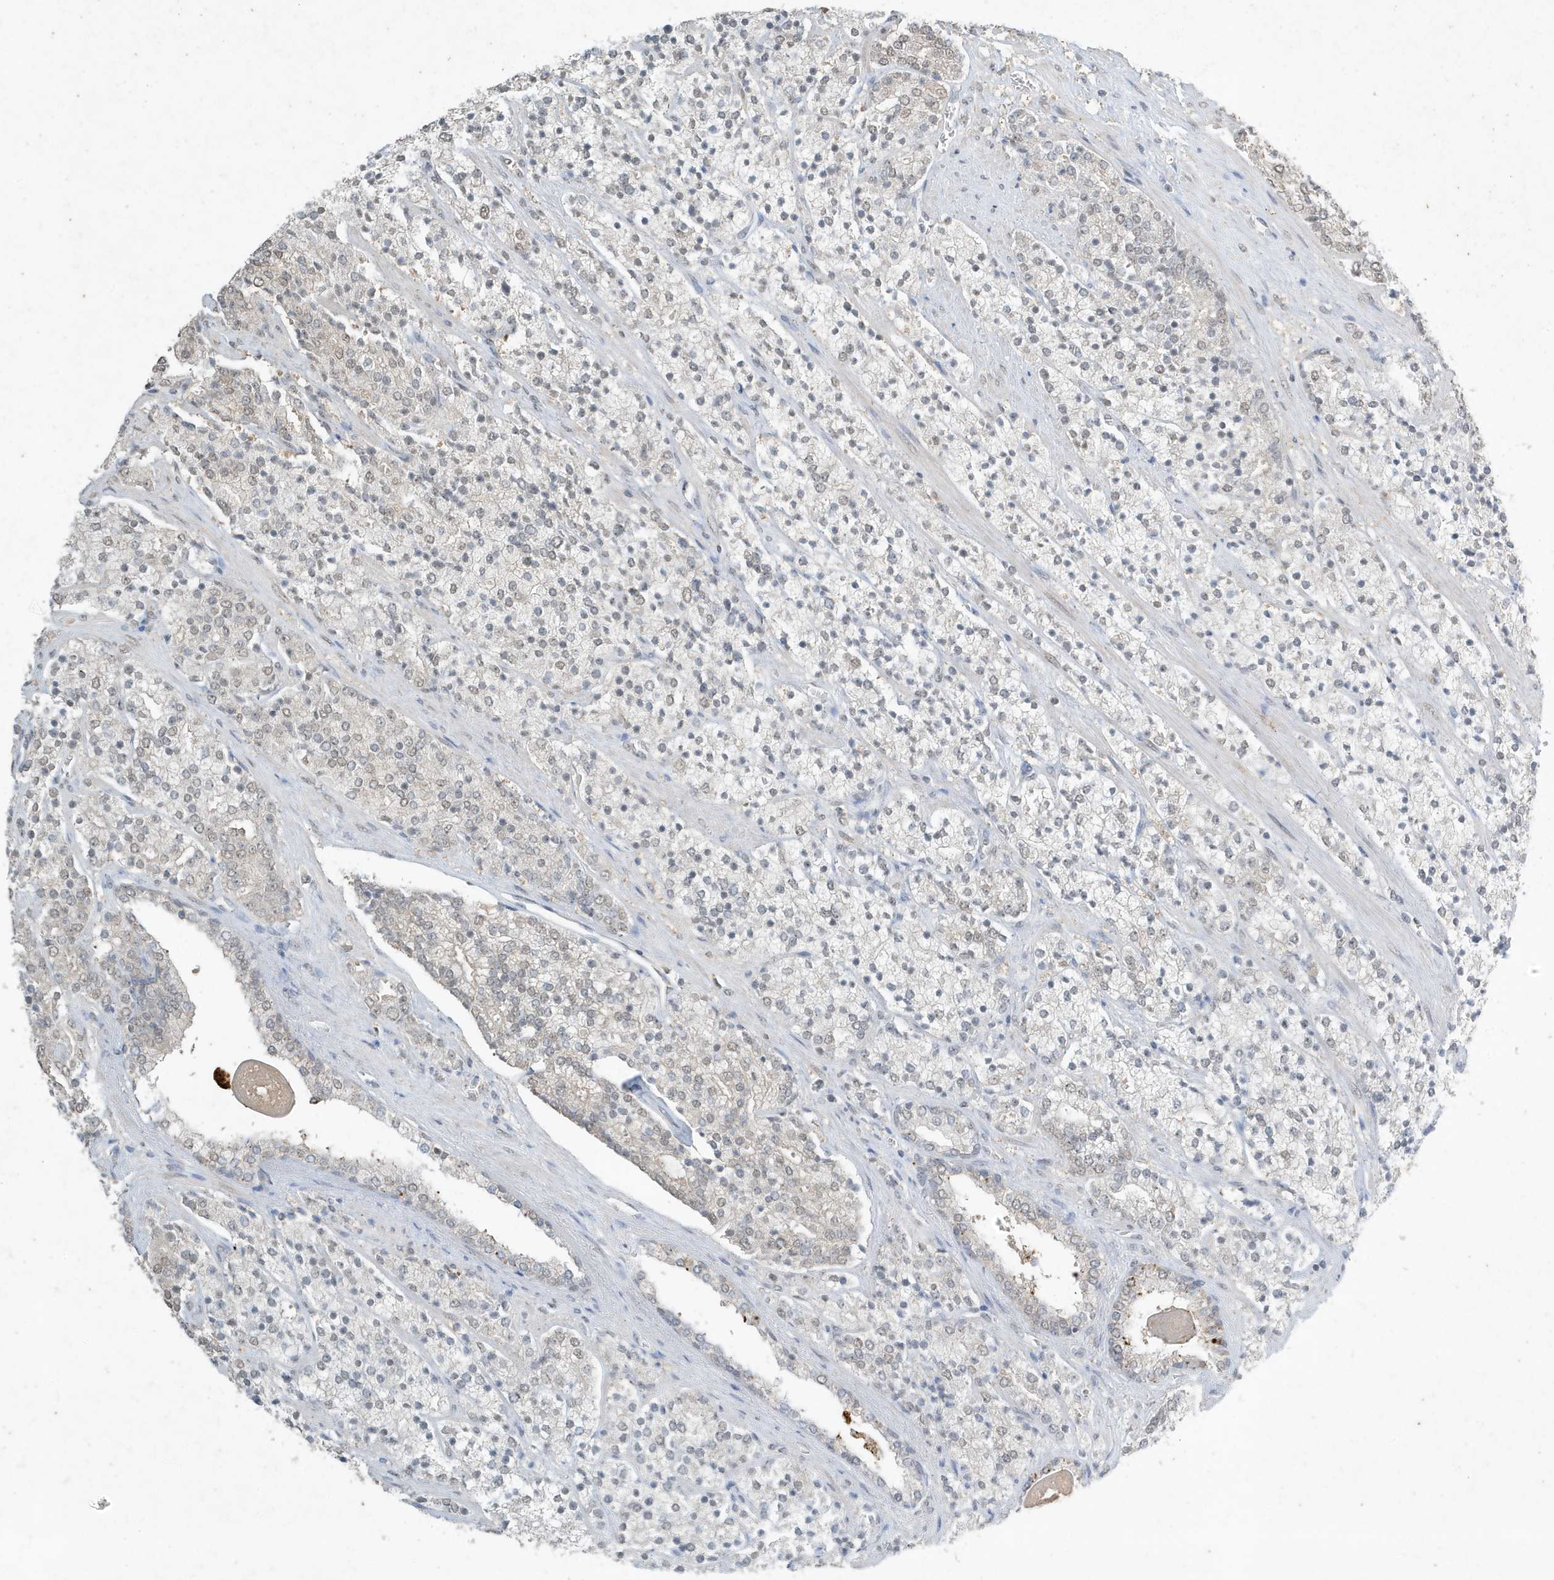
{"staining": {"intensity": "weak", "quantity": "<25%", "location": "nuclear"}, "tissue": "prostate cancer", "cell_type": "Tumor cells", "image_type": "cancer", "snomed": [{"axis": "morphology", "description": "Adenocarcinoma, High grade"}, {"axis": "topography", "description": "Prostate"}], "caption": "Immunohistochemistry of adenocarcinoma (high-grade) (prostate) demonstrates no positivity in tumor cells. Brightfield microscopy of immunohistochemistry stained with DAB (3,3'-diaminobenzidine) (brown) and hematoxylin (blue), captured at high magnification.", "gene": "DEFA1", "patient": {"sex": "male", "age": 71}}